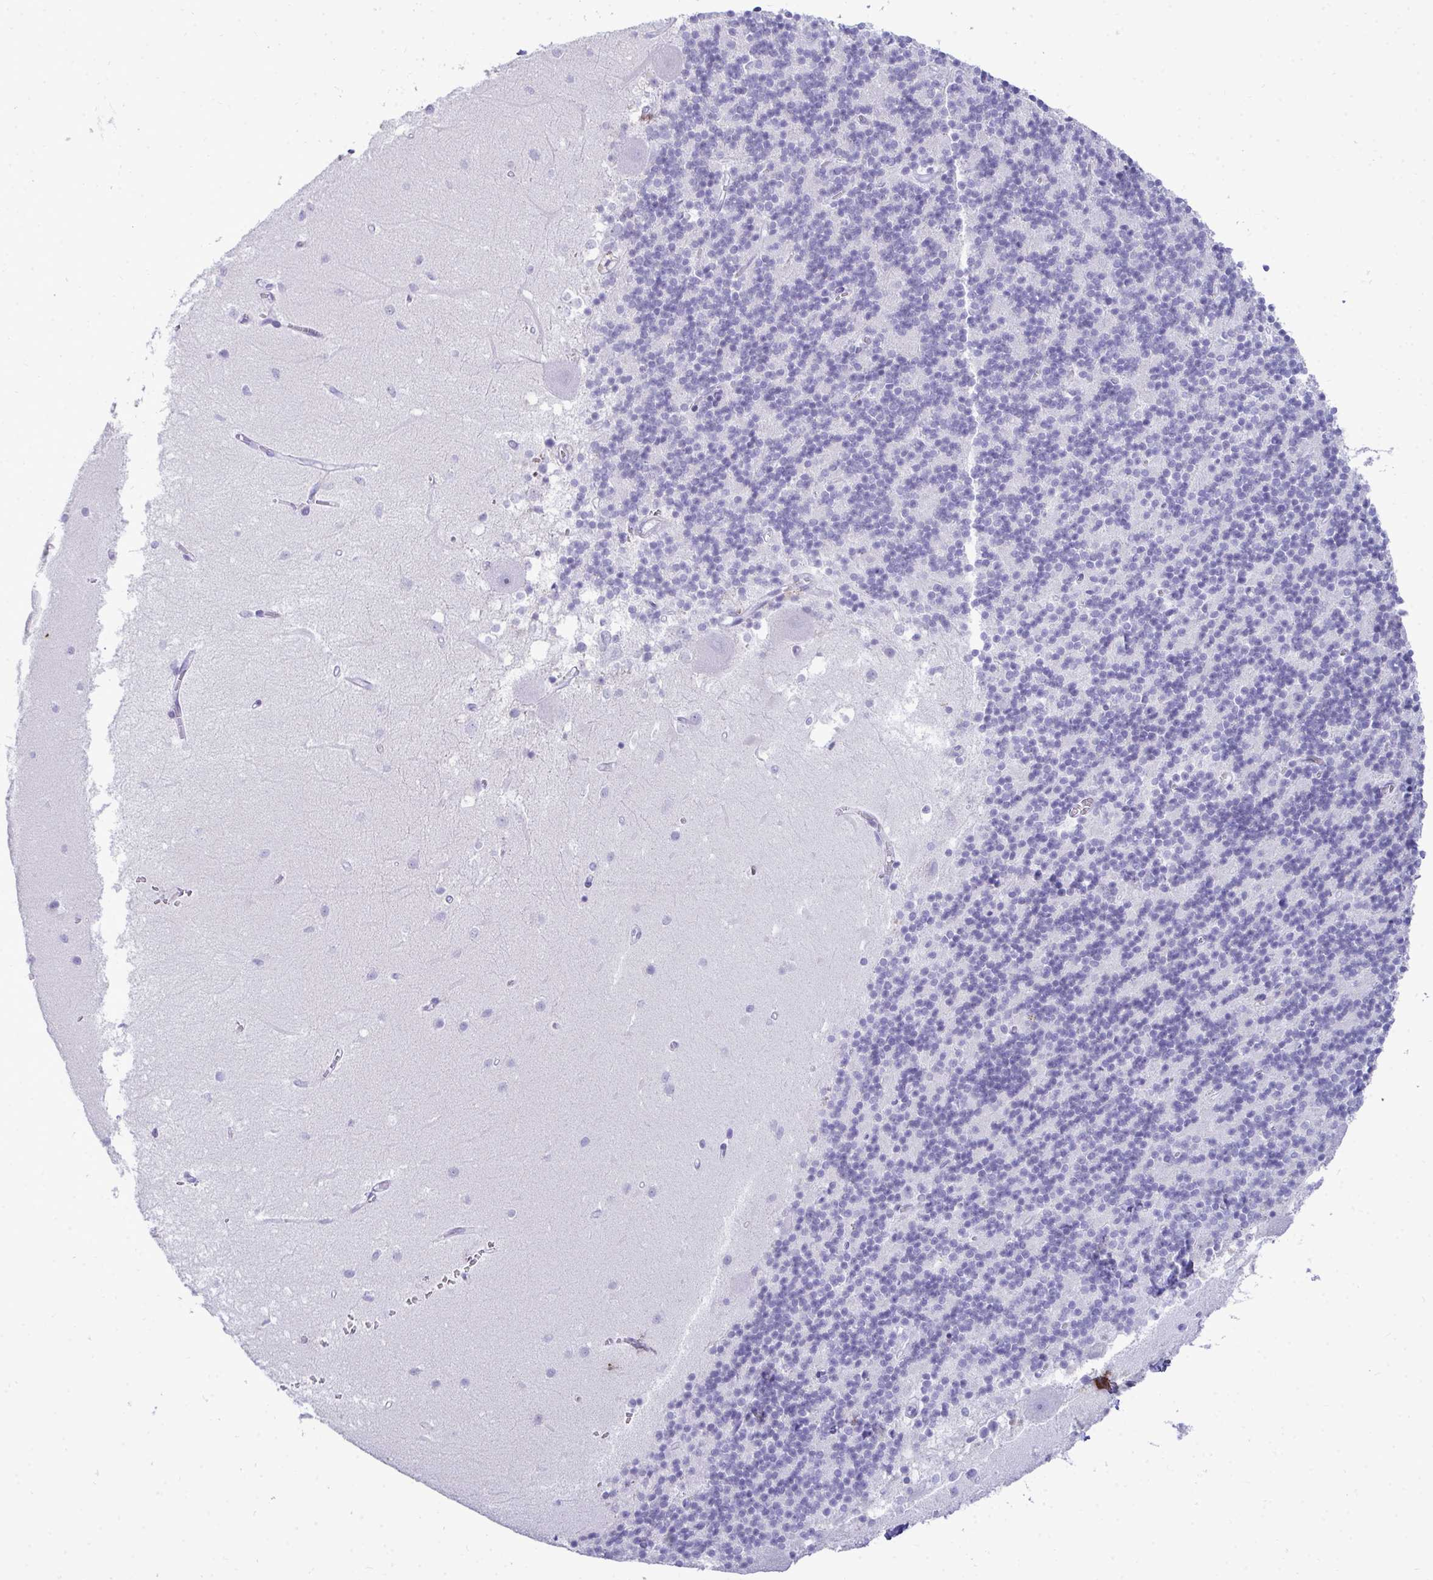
{"staining": {"intensity": "negative", "quantity": "none", "location": "none"}, "tissue": "cerebellum", "cell_type": "Cells in granular layer", "image_type": "normal", "snomed": [{"axis": "morphology", "description": "Normal tissue, NOS"}, {"axis": "topography", "description": "Cerebellum"}], "caption": "A photomicrograph of cerebellum stained for a protein displays no brown staining in cells in granular layer. (Brightfield microscopy of DAB immunohistochemistry (IHC) at high magnification).", "gene": "HSPB6", "patient": {"sex": "male", "age": 54}}